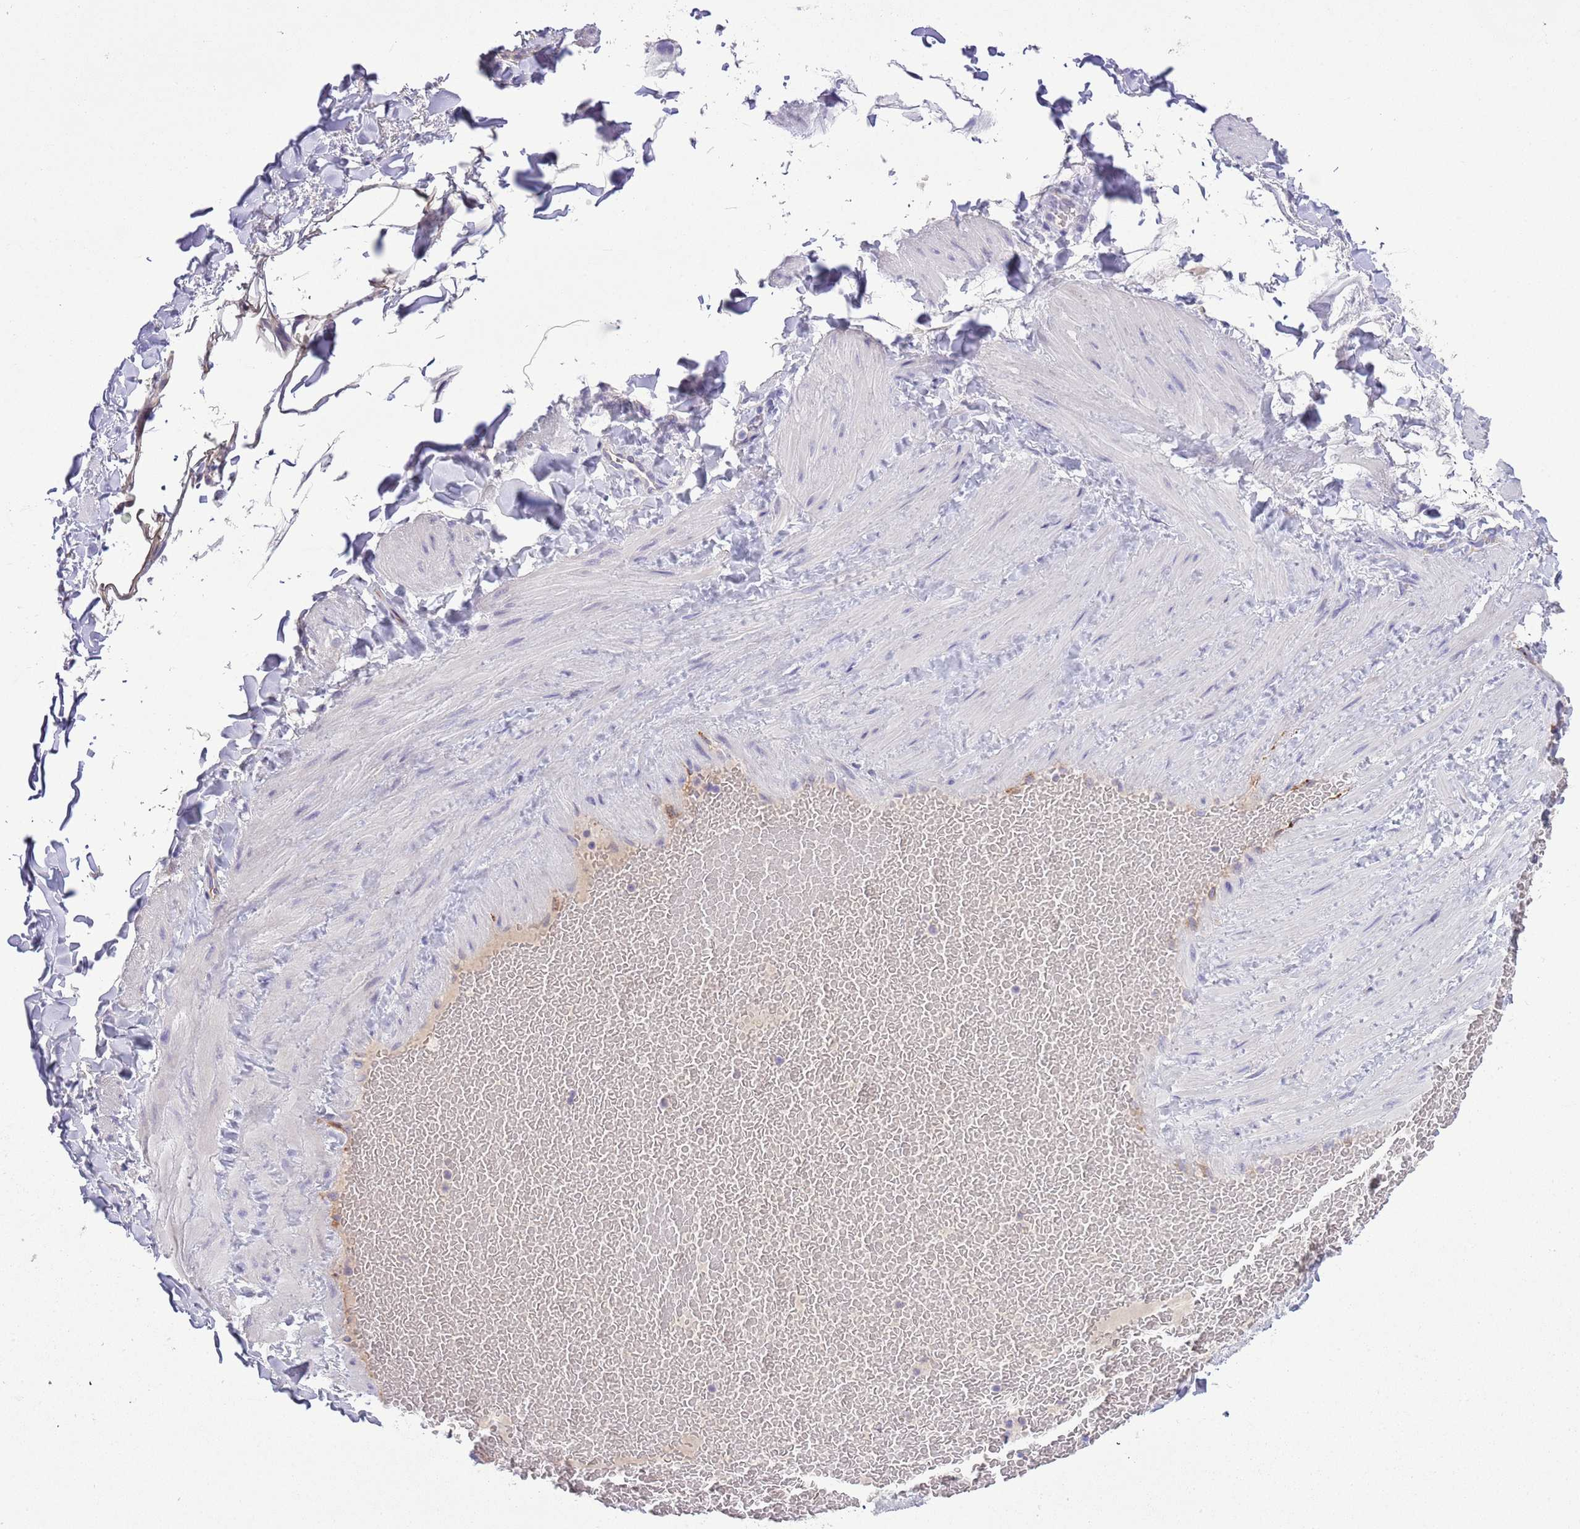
{"staining": {"intensity": "negative", "quantity": "none", "location": "none"}, "tissue": "adipose tissue", "cell_type": "Adipocytes", "image_type": "normal", "snomed": [{"axis": "morphology", "description": "Normal tissue, NOS"}, {"axis": "topography", "description": "Soft tissue"}, {"axis": "topography", "description": "Vascular tissue"}], "caption": "Protein analysis of unremarkable adipose tissue shows no significant staining in adipocytes.", "gene": "CLEC2A", "patient": {"sex": "male", "age": 54}}